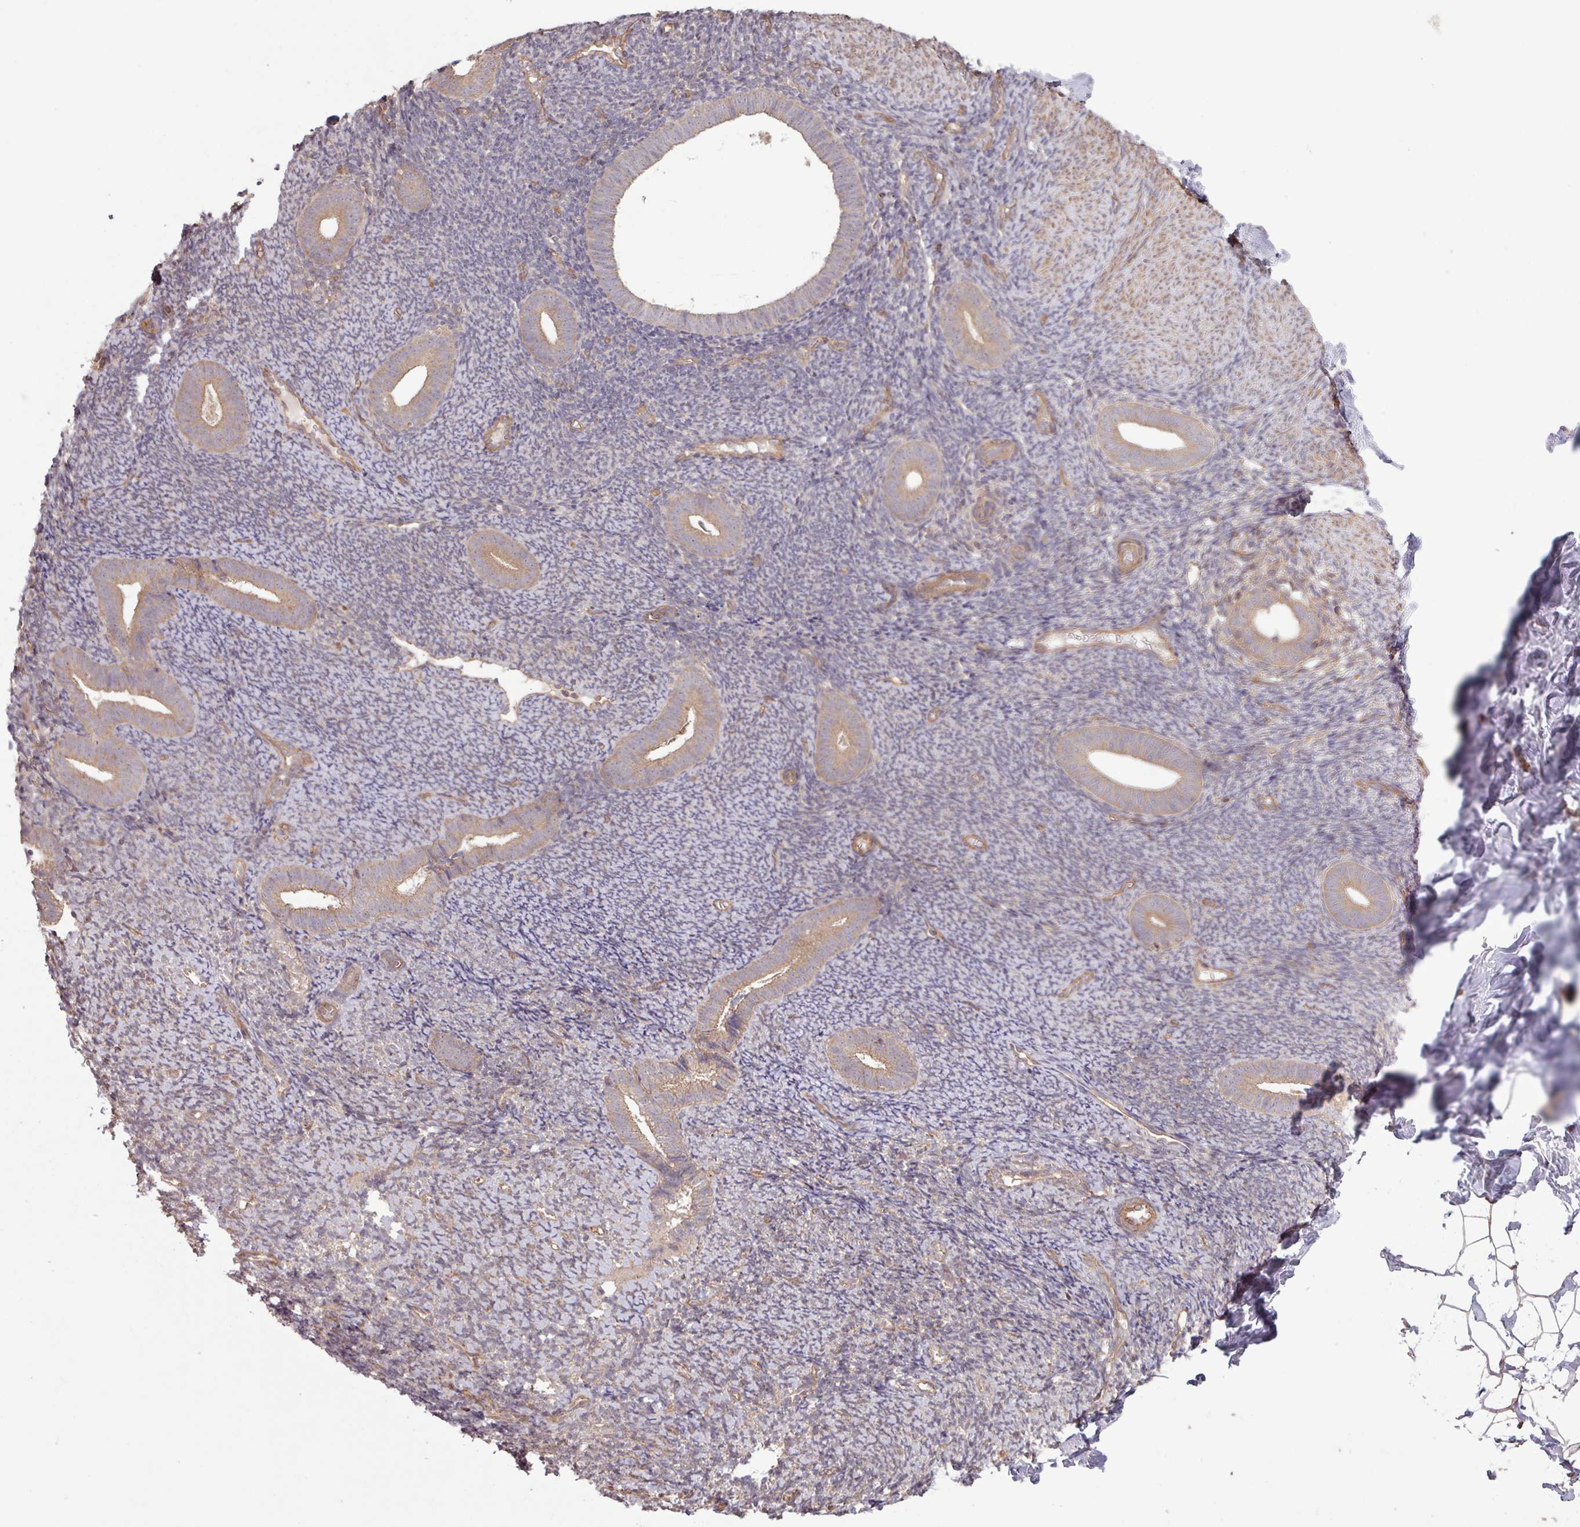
{"staining": {"intensity": "moderate", "quantity": "25%-75%", "location": "cytoplasmic/membranous"}, "tissue": "endometrium", "cell_type": "Cells in endometrial stroma", "image_type": "normal", "snomed": [{"axis": "morphology", "description": "Normal tissue, NOS"}, {"axis": "topography", "description": "Endometrium"}], "caption": "Immunohistochemical staining of unremarkable human endometrium reveals moderate cytoplasmic/membranous protein staining in about 25%-75% of cells in endometrial stroma.", "gene": "TRABD2A", "patient": {"sex": "female", "age": 39}}